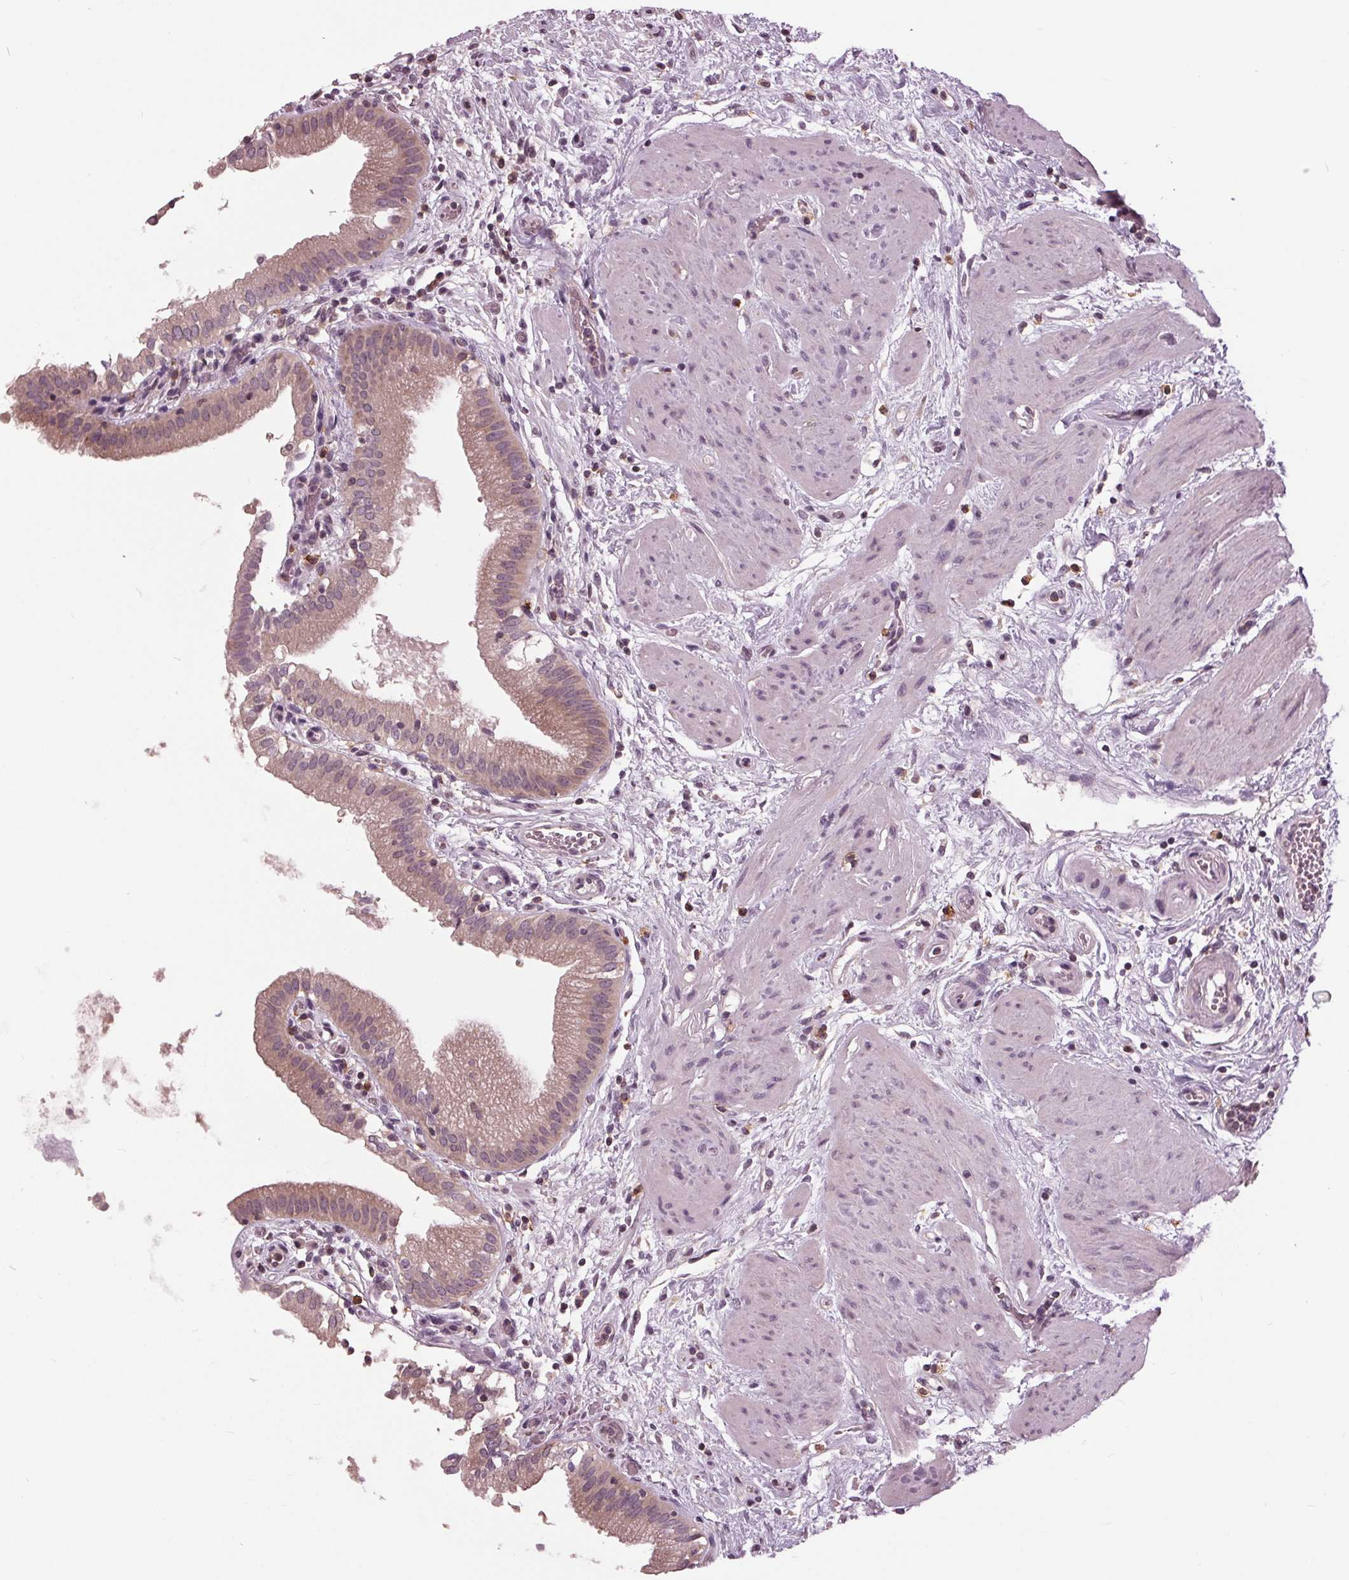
{"staining": {"intensity": "weak", "quantity": ">75%", "location": "cytoplasmic/membranous"}, "tissue": "gallbladder", "cell_type": "Glandular cells", "image_type": "normal", "snomed": [{"axis": "morphology", "description": "Normal tissue, NOS"}, {"axis": "topography", "description": "Gallbladder"}], "caption": "Benign gallbladder was stained to show a protein in brown. There is low levels of weak cytoplasmic/membranous expression in approximately >75% of glandular cells.", "gene": "SIGLEC6", "patient": {"sex": "female", "age": 65}}